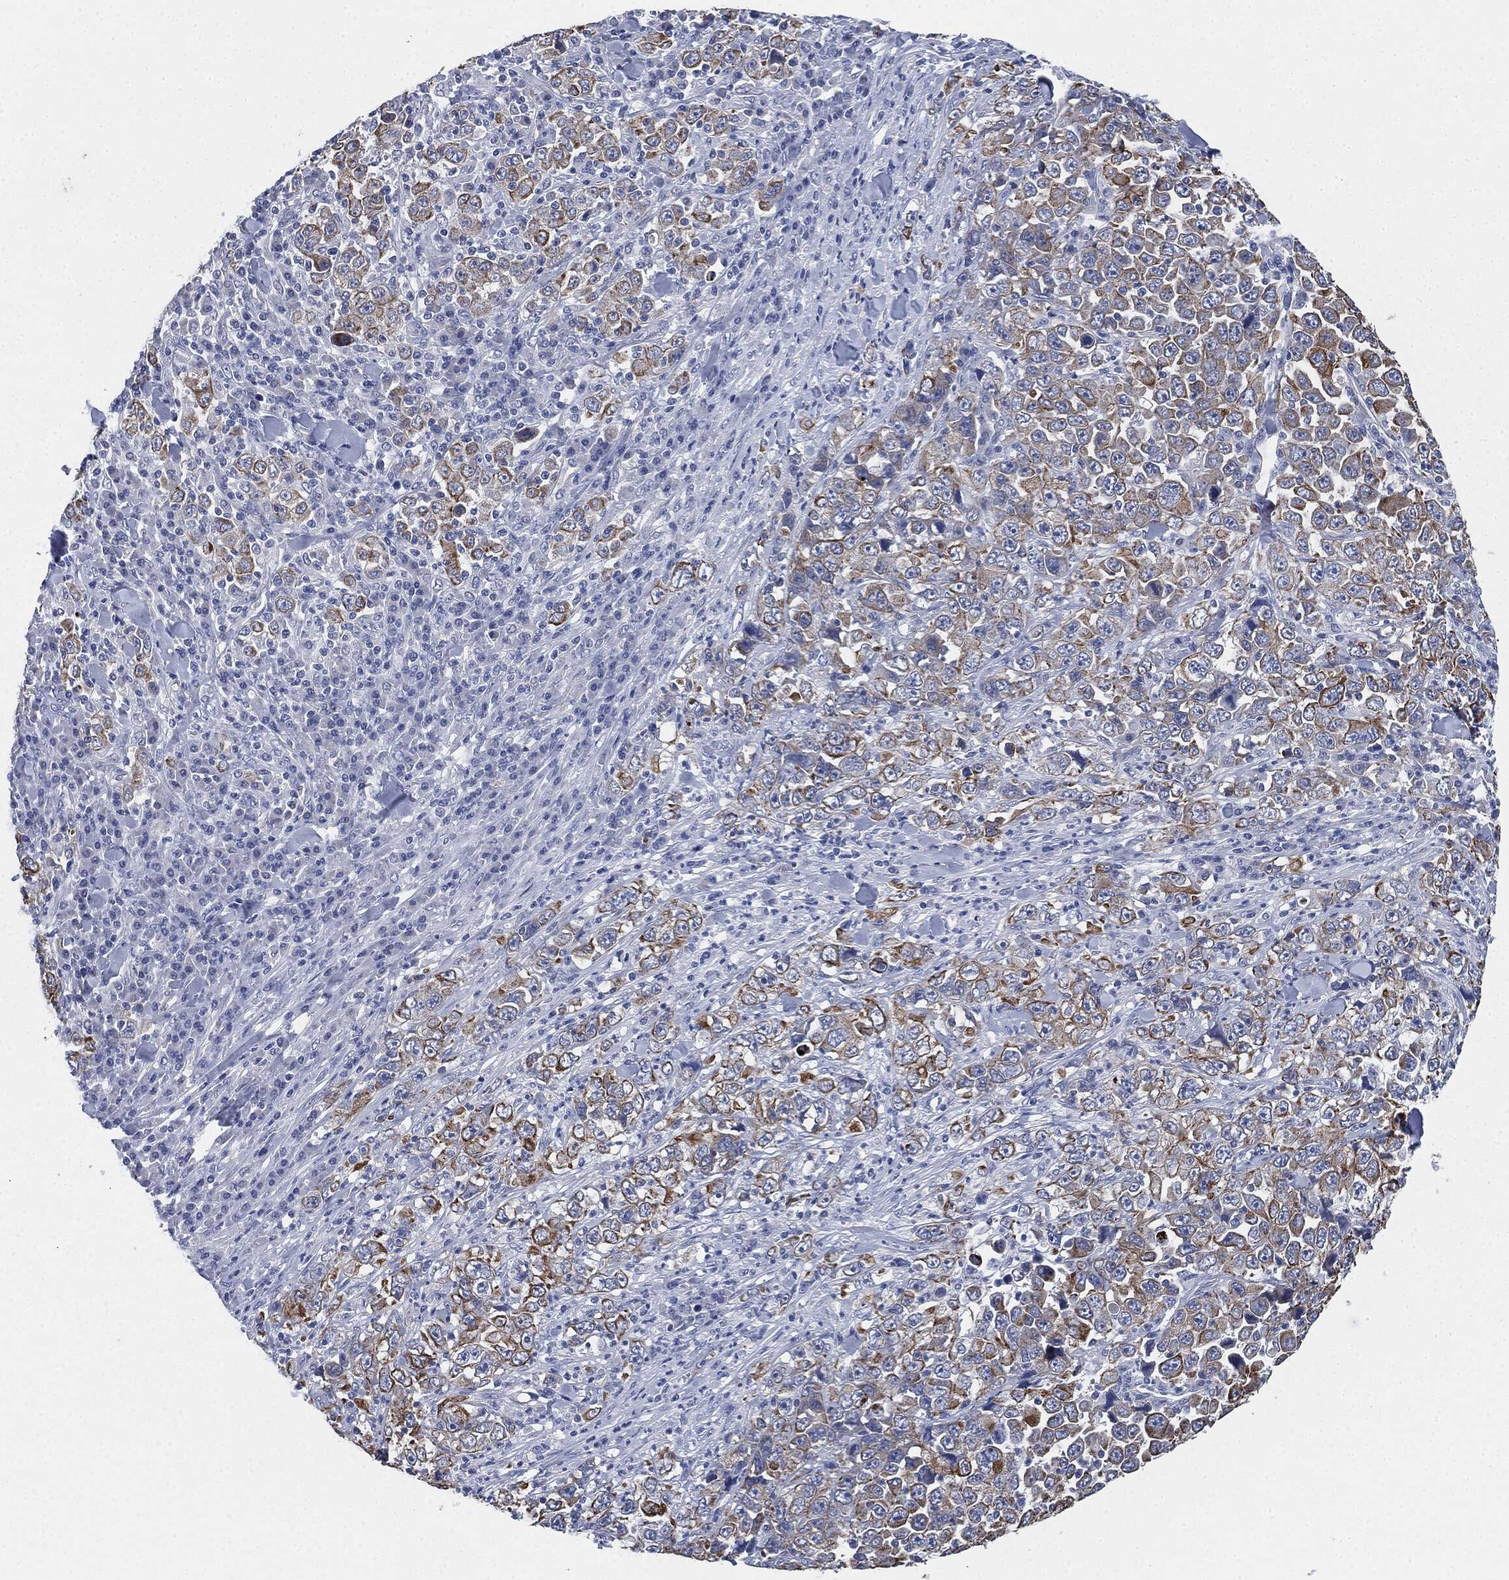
{"staining": {"intensity": "moderate", "quantity": ">75%", "location": "cytoplasmic/membranous"}, "tissue": "stomach cancer", "cell_type": "Tumor cells", "image_type": "cancer", "snomed": [{"axis": "morphology", "description": "Normal tissue, NOS"}, {"axis": "morphology", "description": "Adenocarcinoma, NOS"}, {"axis": "topography", "description": "Stomach, upper"}, {"axis": "topography", "description": "Stomach"}], "caption": "The photomicrograph displays a brown stain indicating the presence of a protein in the cytoplasmic/membranous of tumor cells in stomach adenocarcinoma.", "gene": "SHROOM2", "patient": {"sex": "male", "age": 59}}